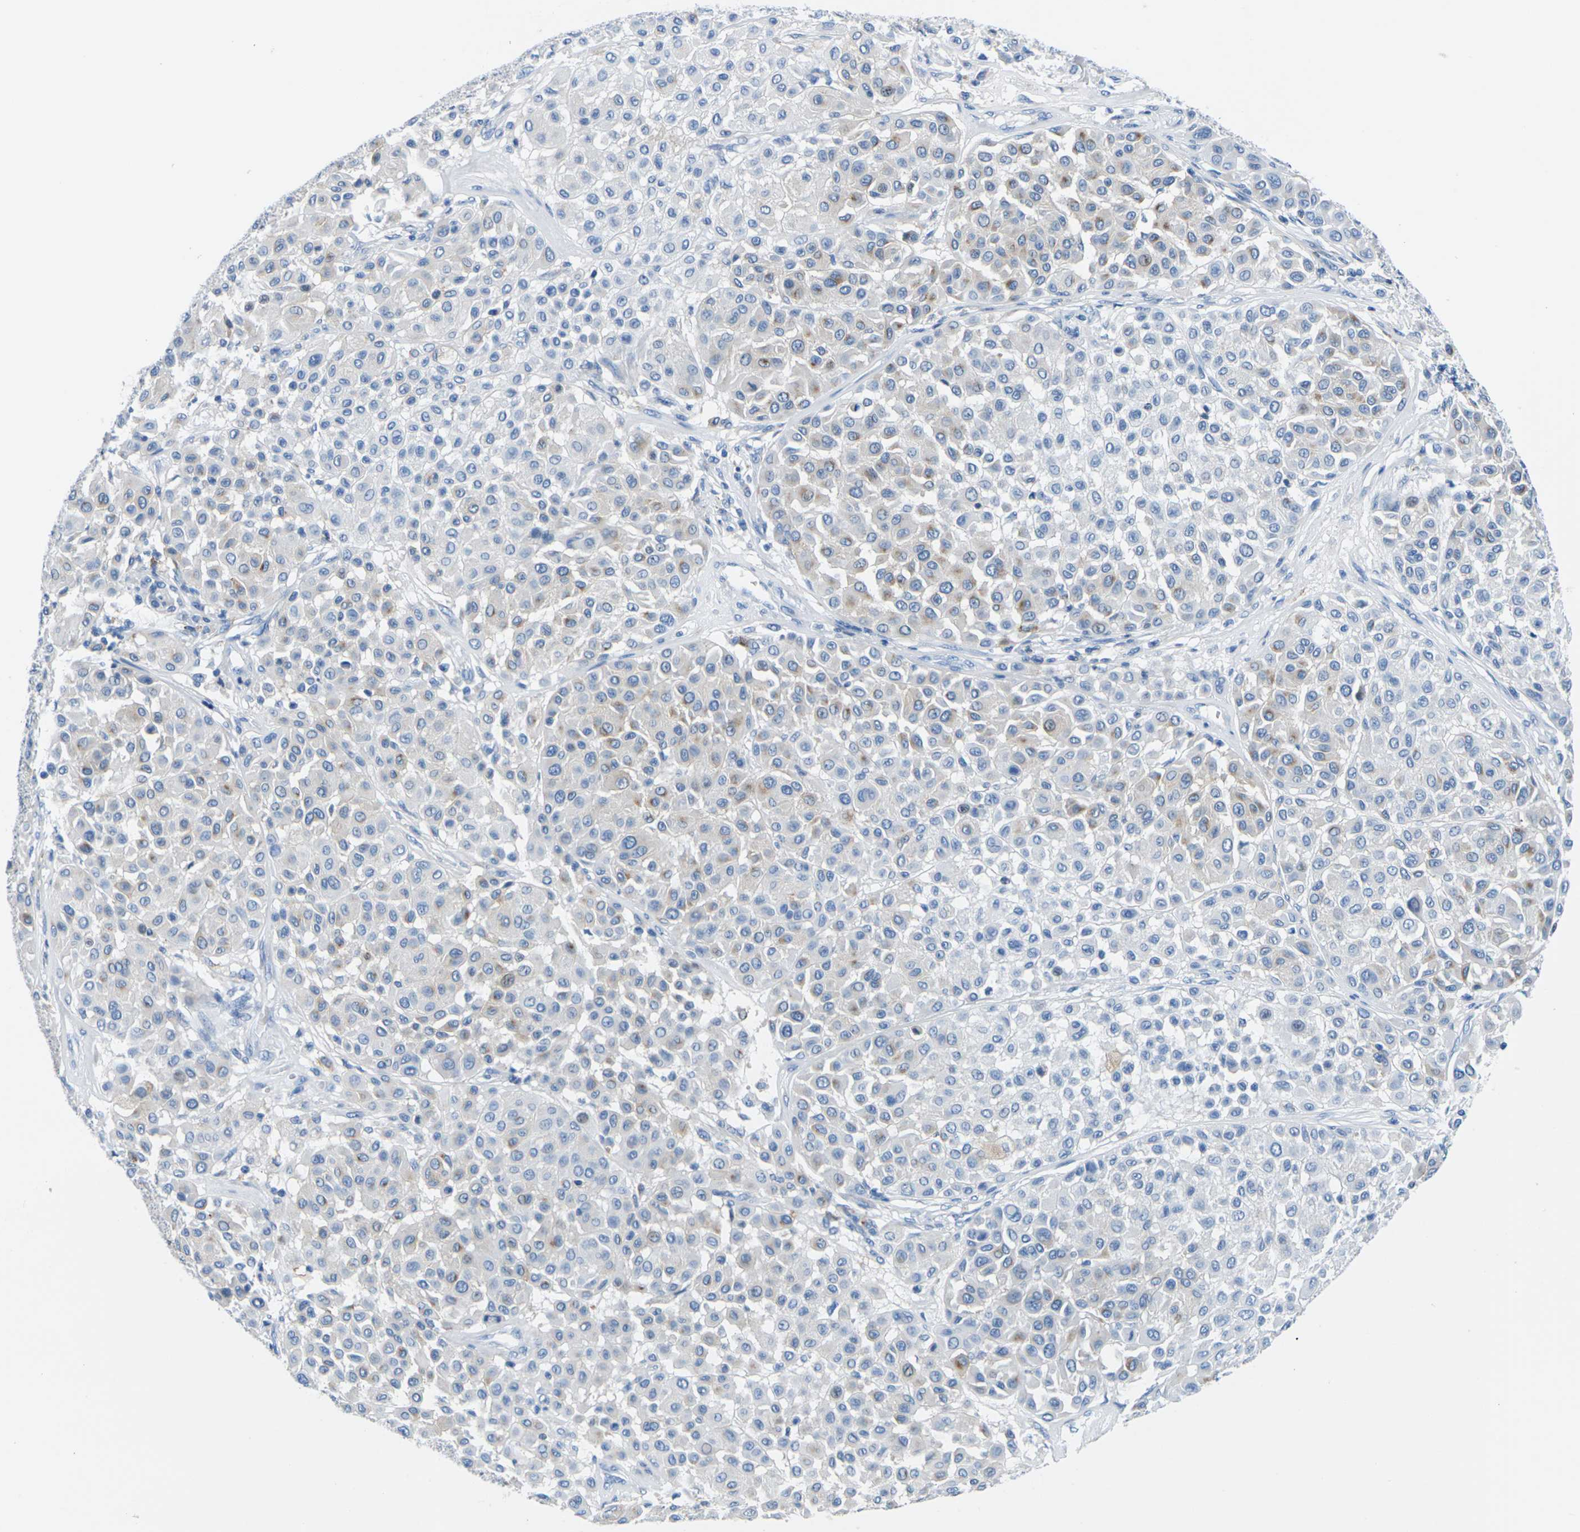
{"staining": {"intensity": "negative", "quantity": "none", "location": "none"}, "tissue": "melanoma", "cell_type": "Tumor cells", "image_type": "cancer", "snomed": [{"axis": "morphology", "description": "Malignant melanoma, Metastatic site"}, {"axis": "topography", "description": "Soft tissue"}], "caption": "This image is of malignant melanoma (metastatic site) stained with IHC to label a protein in brown with the nuclei are counter-stained blue. There is no expression in tumor cells.", "gene": "SYNGR2", "patient": {"sex": "male", "age": 41}}